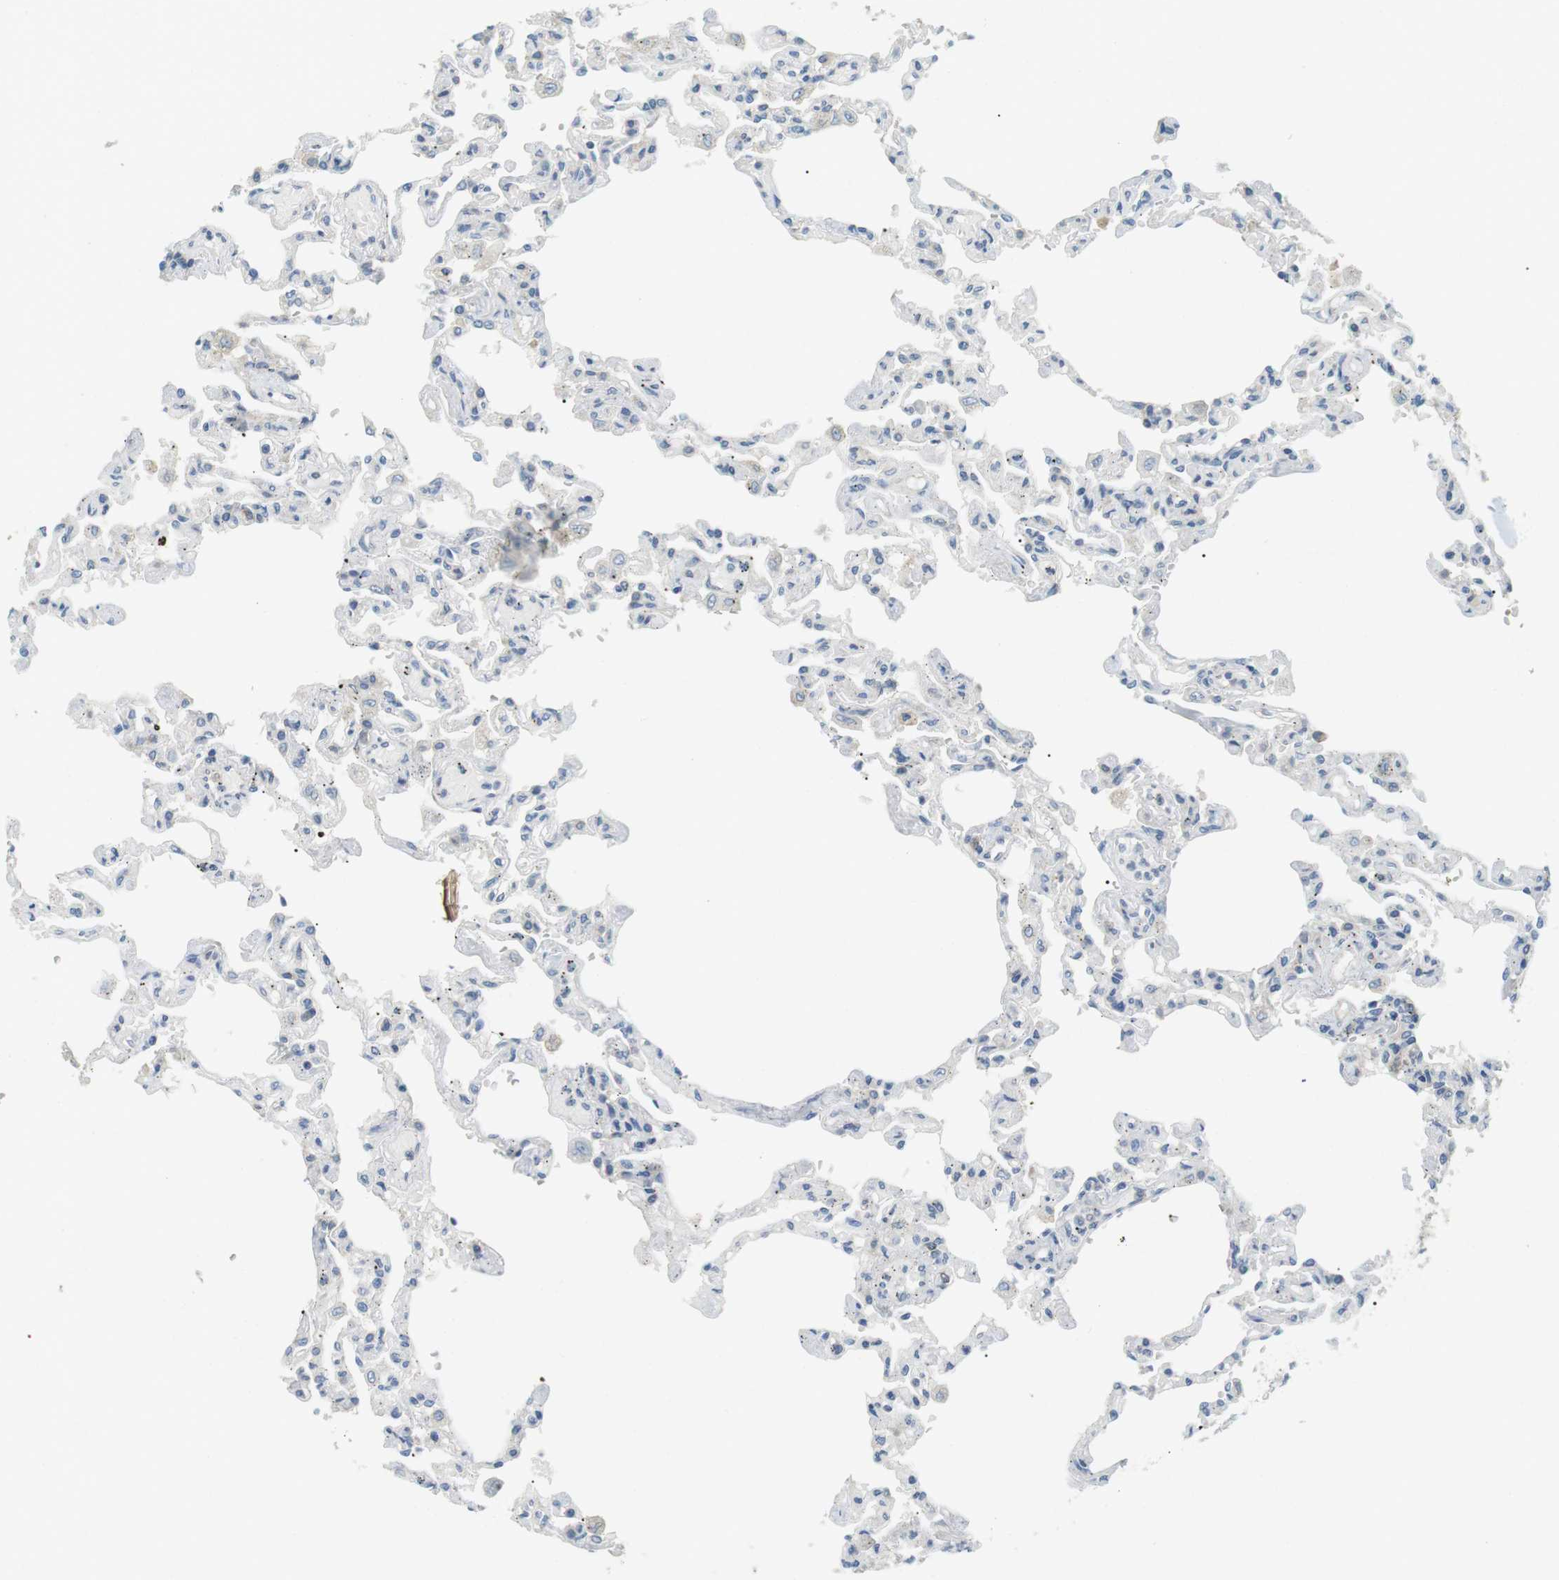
{"staining": {"intensity": "negative", "quantity": "none", "location": "none"}, "tissue": "lung", "cell_type": "Alveolar cells", "image_type": "normal", "snomed": [{"axis": "morphology", "description": "Normal tissue, NOS"}, {"axis": "topography", "description": "Lung"}], "caption": "Immunohistochemistry (IHC) image of benign lung: human lung stained with DAB (3,3'-diaminobenzidine) shows no significant protein staining in alveolar cells.", "gene": "TMEM200A", "patient": {"sex": "male", "age": 21}}